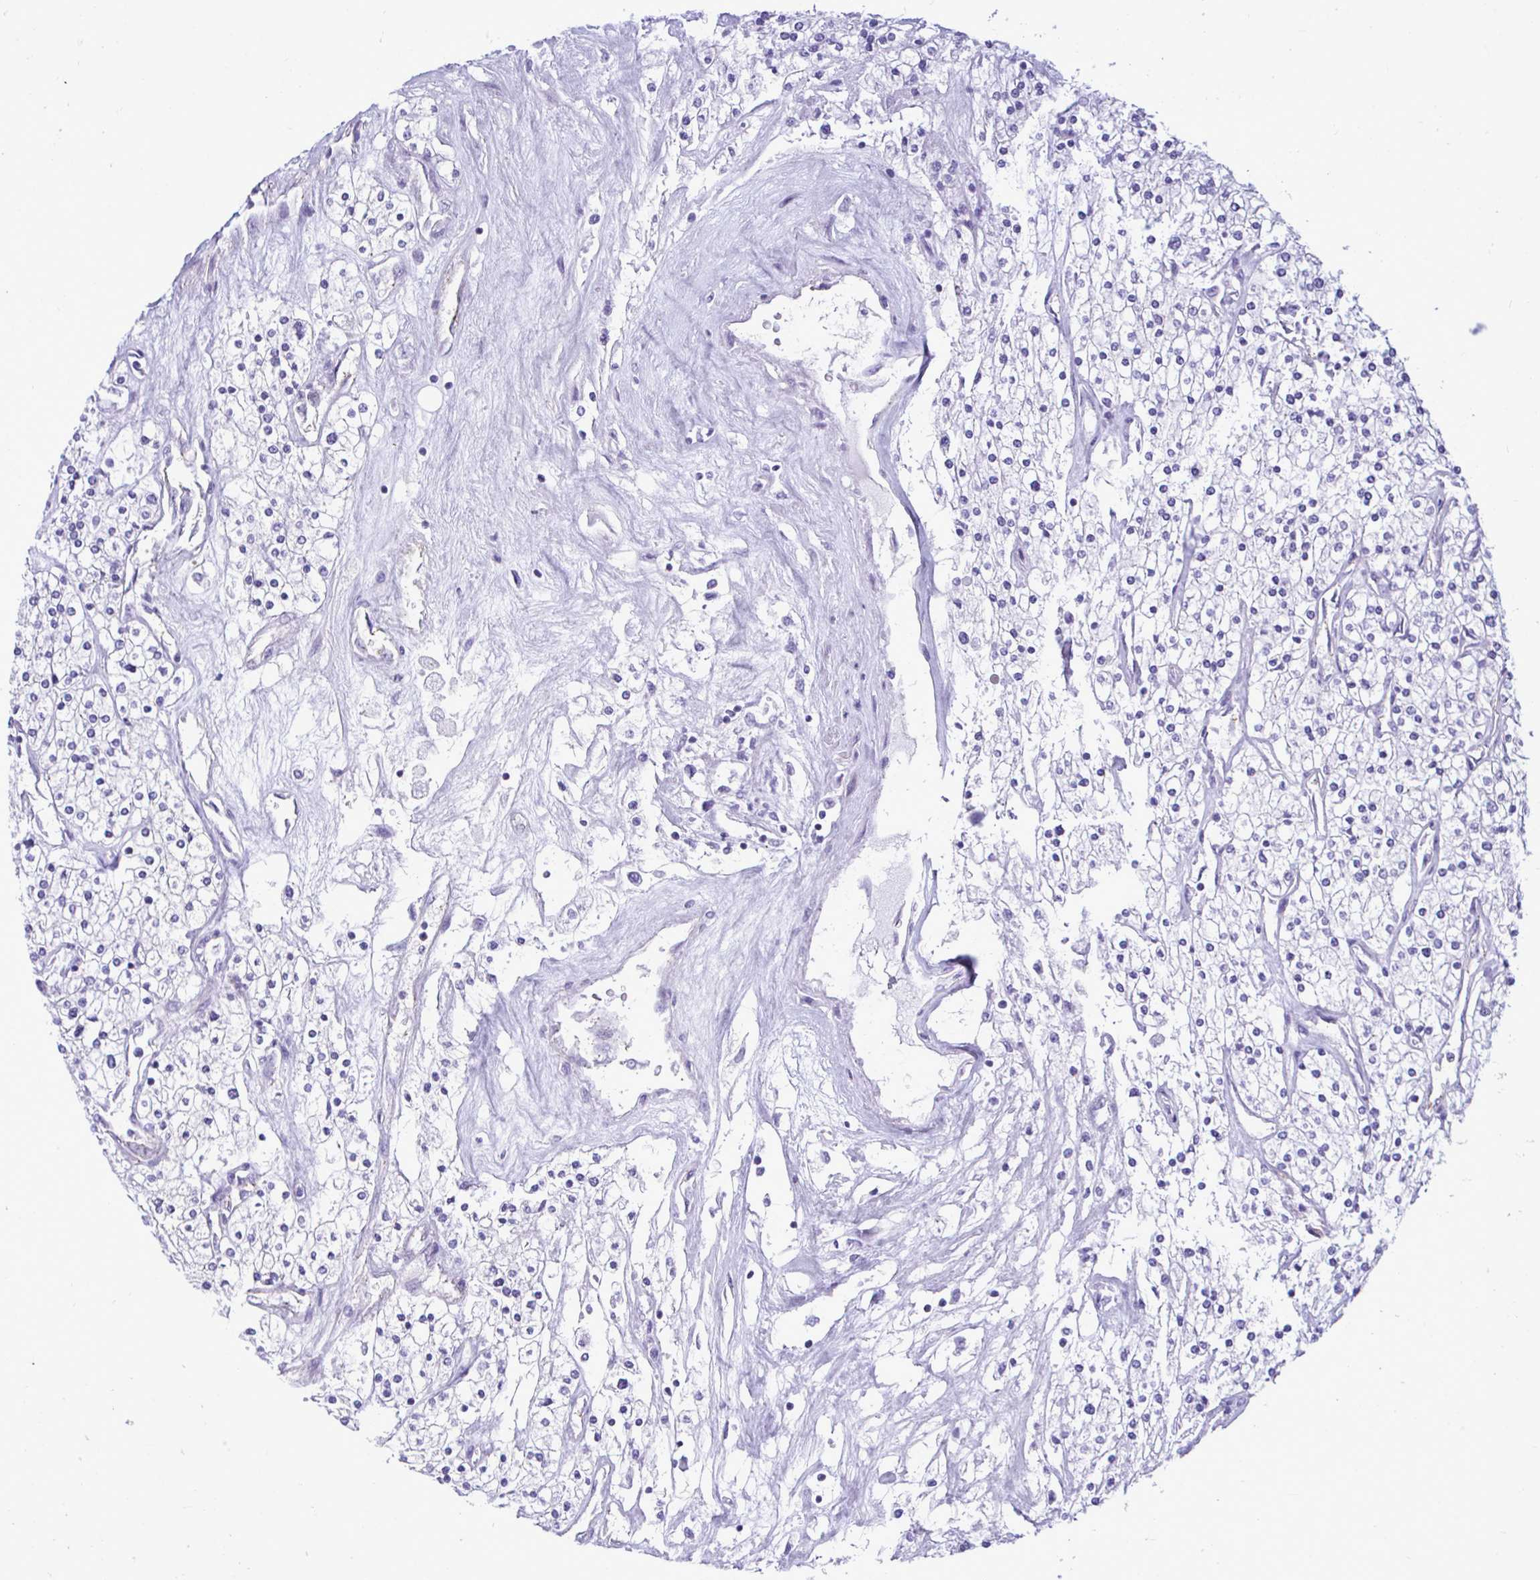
{"staining": {"intensity": "negative", "quantity": "none", "location": "none"}, "tissue": "renal cancer", "cell_type": "Tumor cells", "image_type": "cancer", "snomed": [{"axis": "morphology", "description": "Adenocarcinoma, NOS"}, {"axis": "topography", "description": "Kidney"}], "caption": "Protein analysis of renal cancer (adenocarcinoma) shows no significant positivity in tumor cells.", "gene": "SLC25A51", "patient": {"sex": "male", "age": 80}}